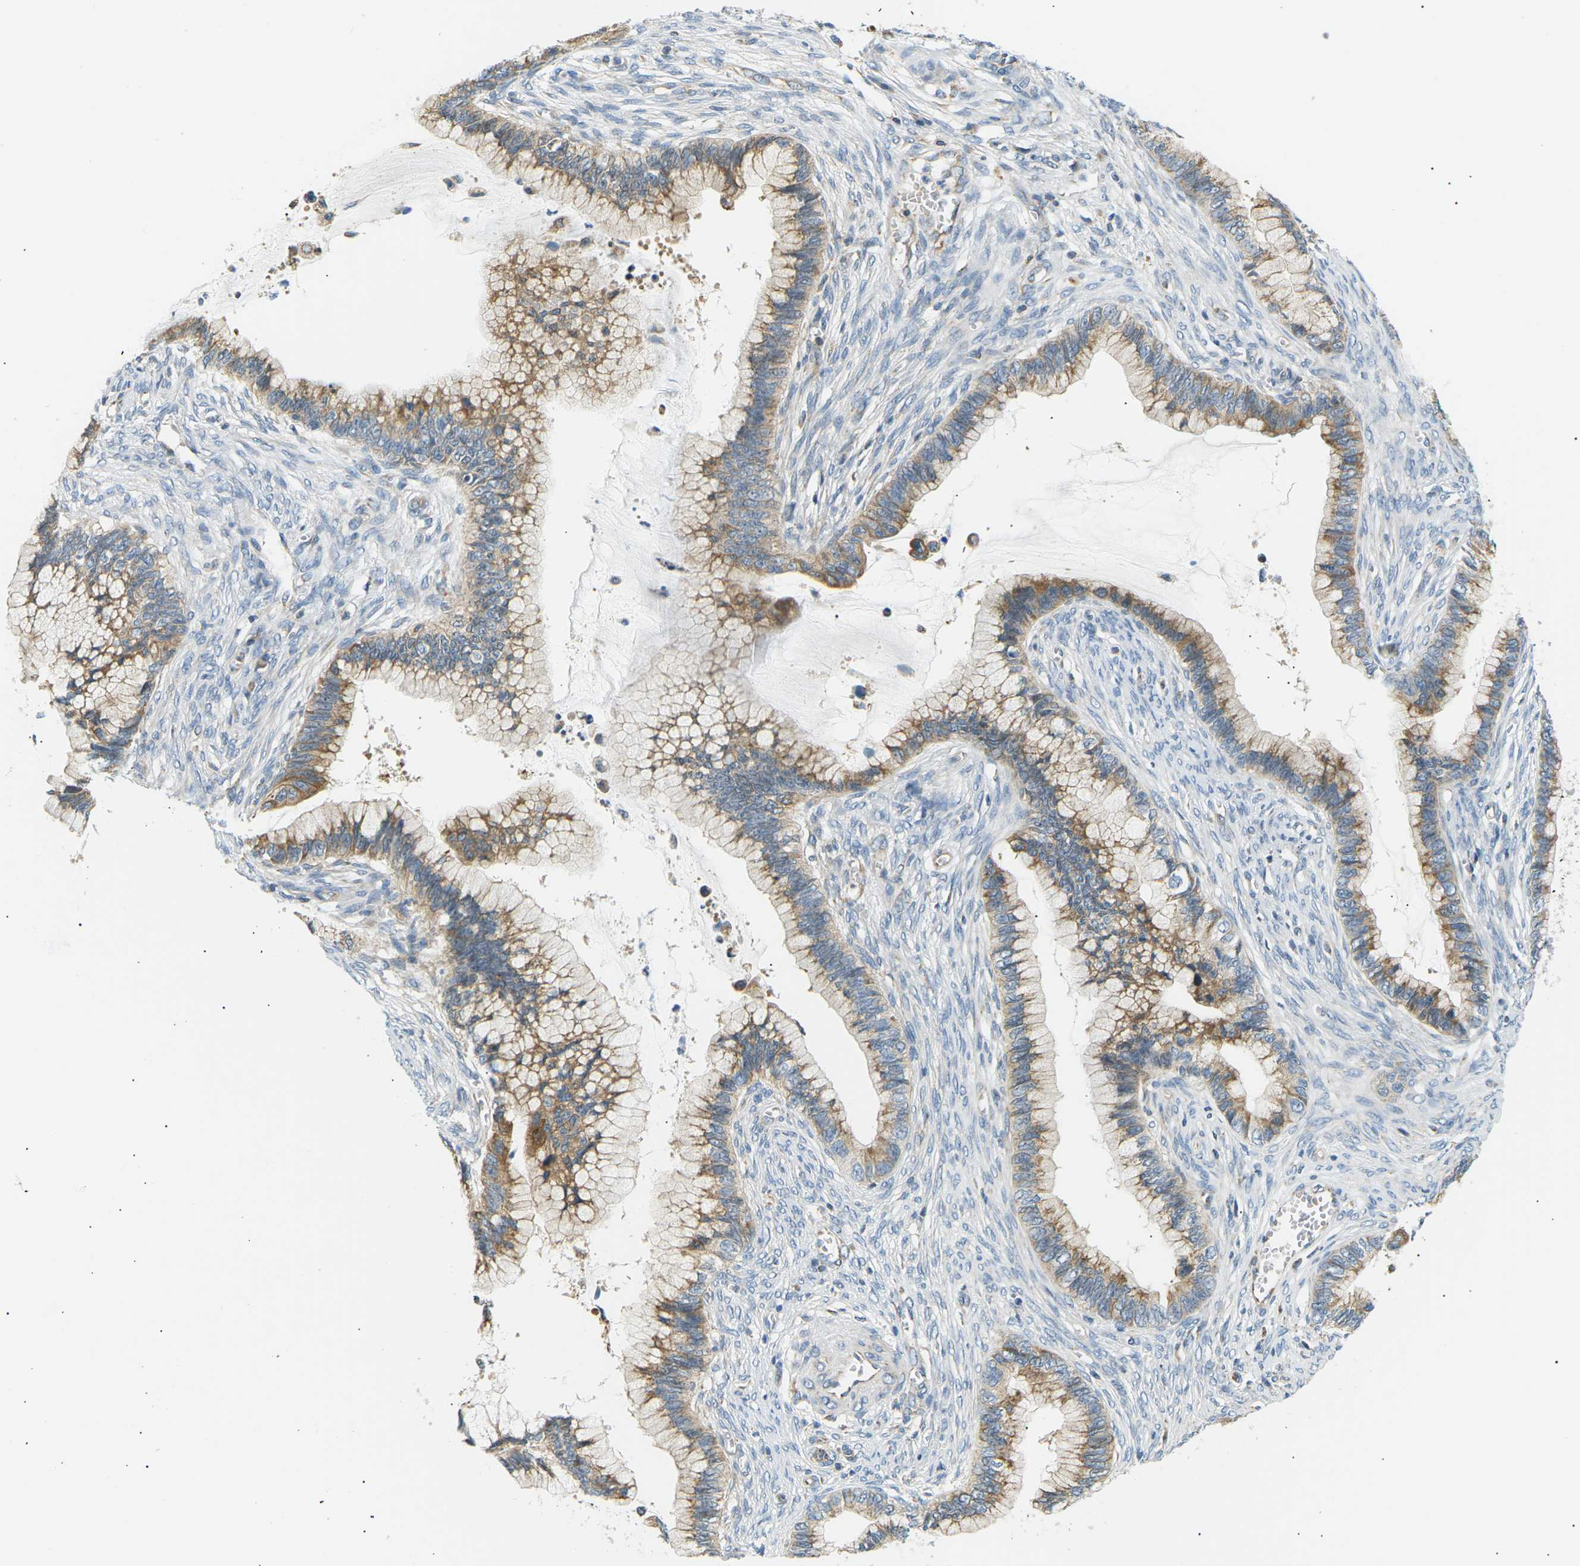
{"staining": {"intensity": "moderate", "quantity": ">75%", "location": "cytoplasmic/membranous"}, "tissue": "cervical cancer", "cell_type": "Tumor cells", "image_type": "cancer", "snomed": [{"axis": "morphology", "description": "Adenocarcinoma, NOS"}, {"axis": "topography", "description": "Cervix"}], "caption": "Cervical cancer tissue reveals moderate cytoplasmic/membranous positivity in approximately >75% of tumor cells, visualized by immunohistochemistry.", "gene": "TBC1D8", "patient": {"sex": "female", "age": 44}}